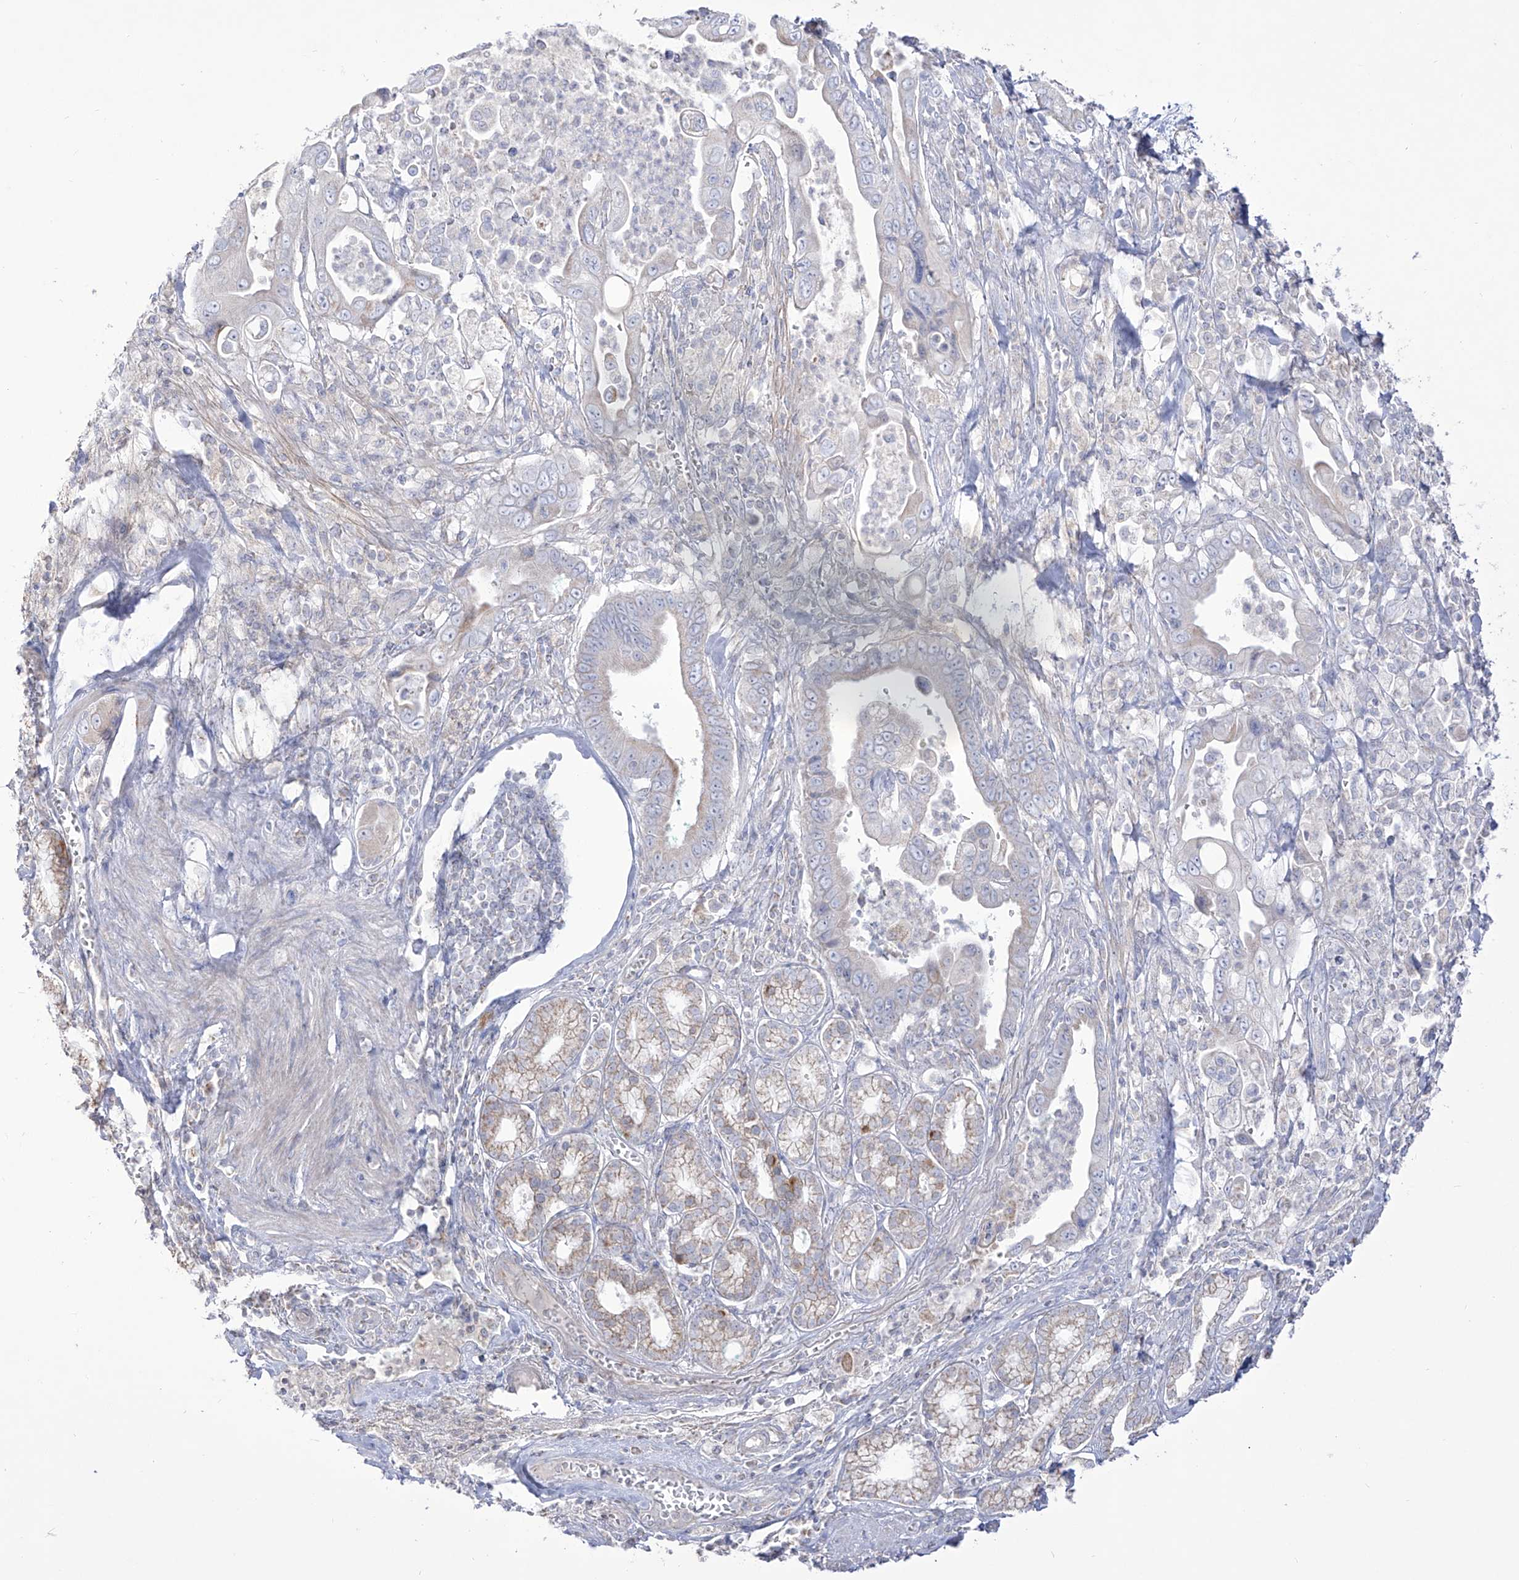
{"staining": {"intensity": "negative", "quantity": "none", "location": "none"}, "tissue": "pancreatic cancer", "cell_type": "Tumor cells", "image_type": "cancer", "snomed": [{"axis": "morphology", "description": "Adenocarcinoma, NOS"}, {"axis": "topography", "description": "Pancreas"}], "caption": "High power microscopy histopathology image of an immunohistochemistry (IHC) micrograph of pancreatic adenocarcinoma, revealing no significant positivity in tumor cells.", "gene": "RCHY1", "patient": {"sex": "male", "age": 78}}